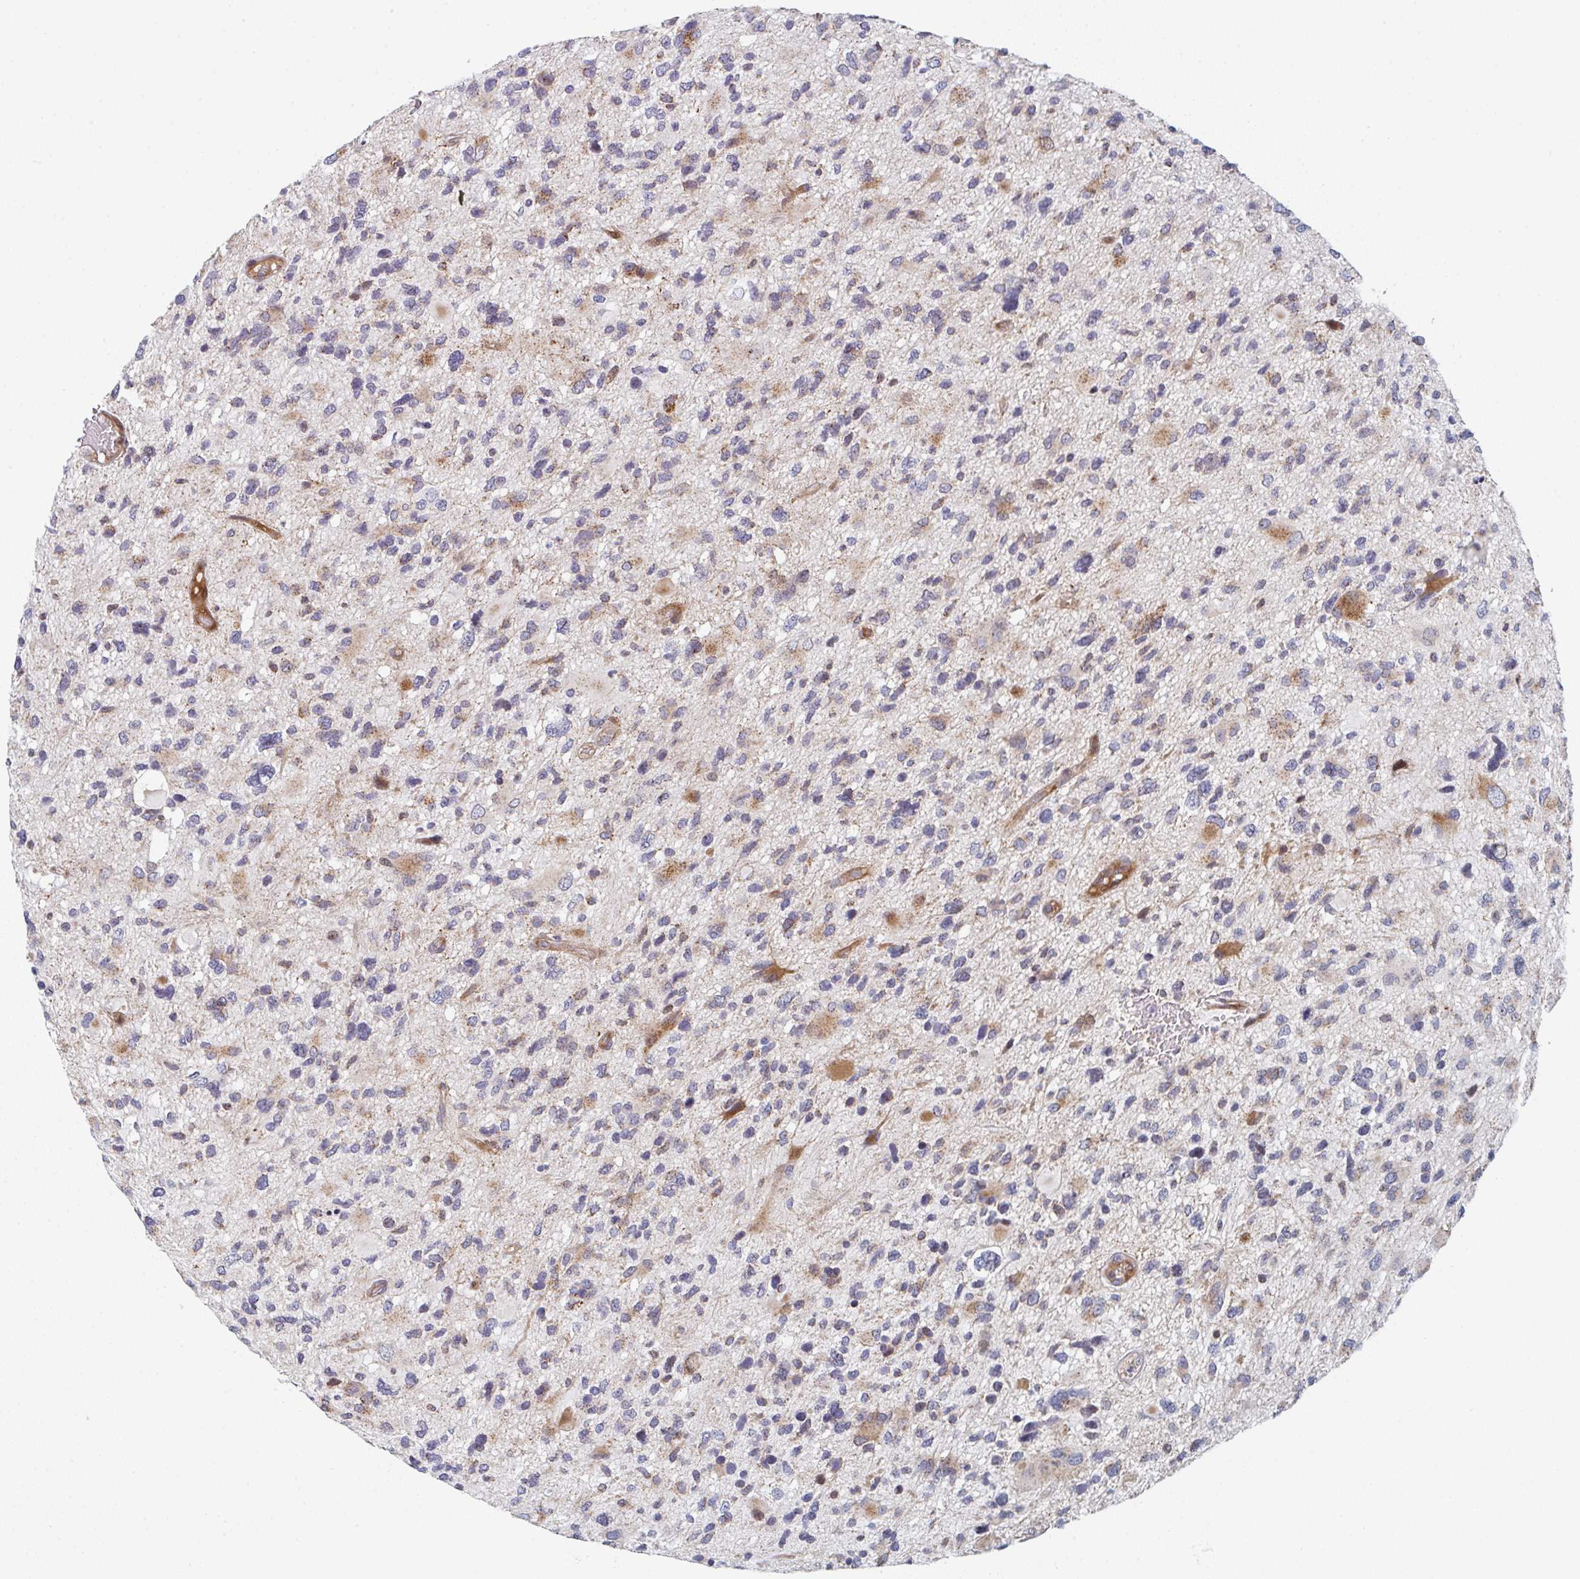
{"staining": {"intensity": "moderate", "quantity": "<25%", "location": "cytoplasmic/membranous"}, "tissue": "glioma", "cell_type": "Tumor cells", "image_type": "cancer", "snomed": [{"axis": "morphology", "description": "Glioma, malignant, High grade"}, {"axis": "topography", "description": "Brain"}], "caption": "Protein expression by immunohistochemistry displays moderate cytoplasmic/membranous staining in about <25% of tumor cells in malignant glioma (high-grade). (Stains: DAB in brown, nuclei in blue, Microscopy: brightfield microscopy at high magnification).", "gene": "ZNF644", "patient": {"sex": "female", "age": 11}}